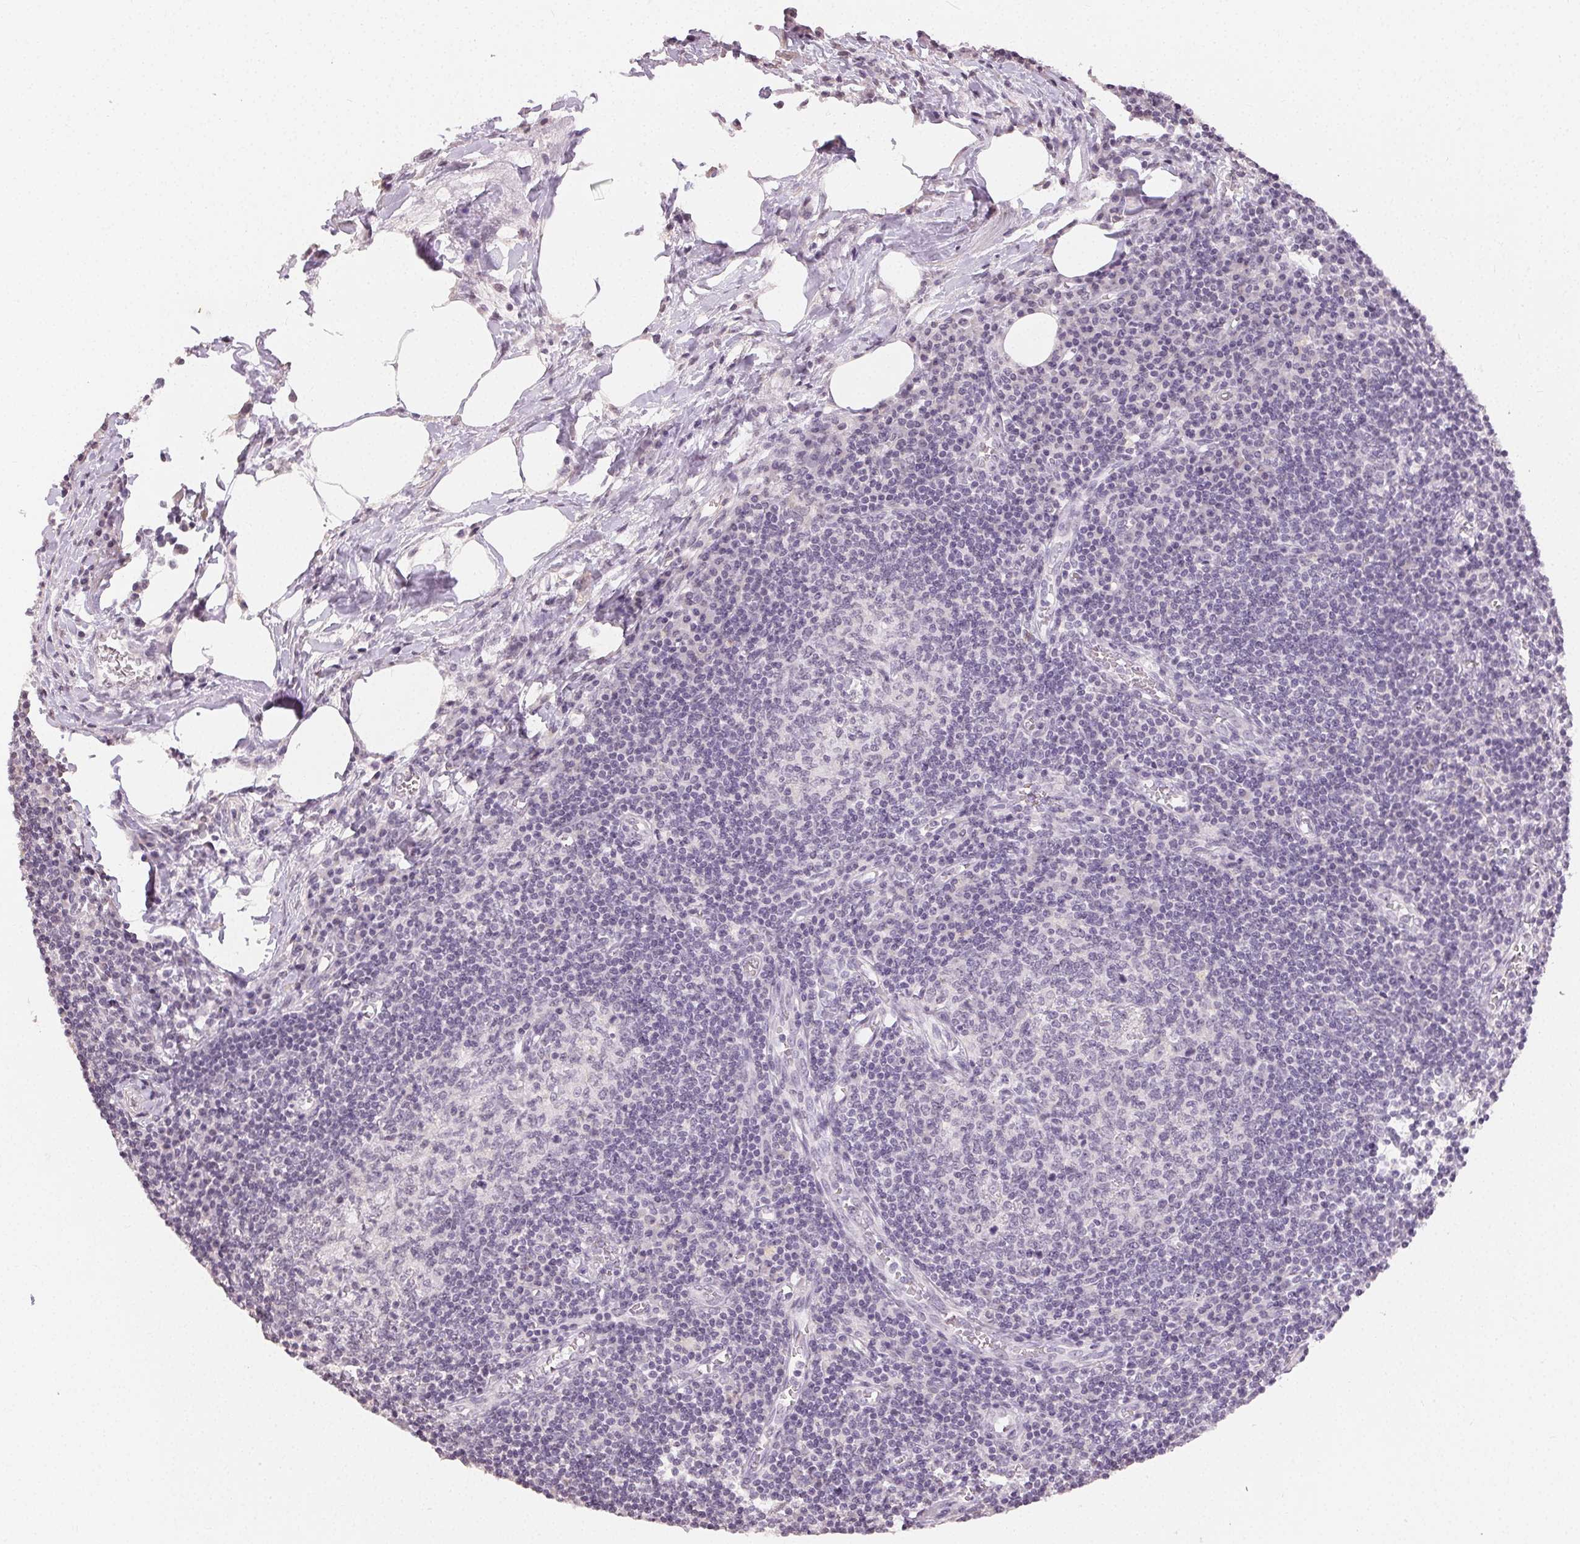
{"staining": {"intensity": "negative", "quantity": "none", "location": "none"}, "tissue": "lymph node", "cell_type": "Germinal center cells", "image_type": "normal", "snomed": [{"axis": "morphology", "description": "Normal tissue, NOS"}, {"axis": "topography", "description": "Lymph node"}], "caption": "Human lymph node stained for a protein using immunohistochemistry (IHC) exhibits no positivity in germinal center cells.", "gene": "TMEM174", "patient": {"sex": "male", "age": 67}}